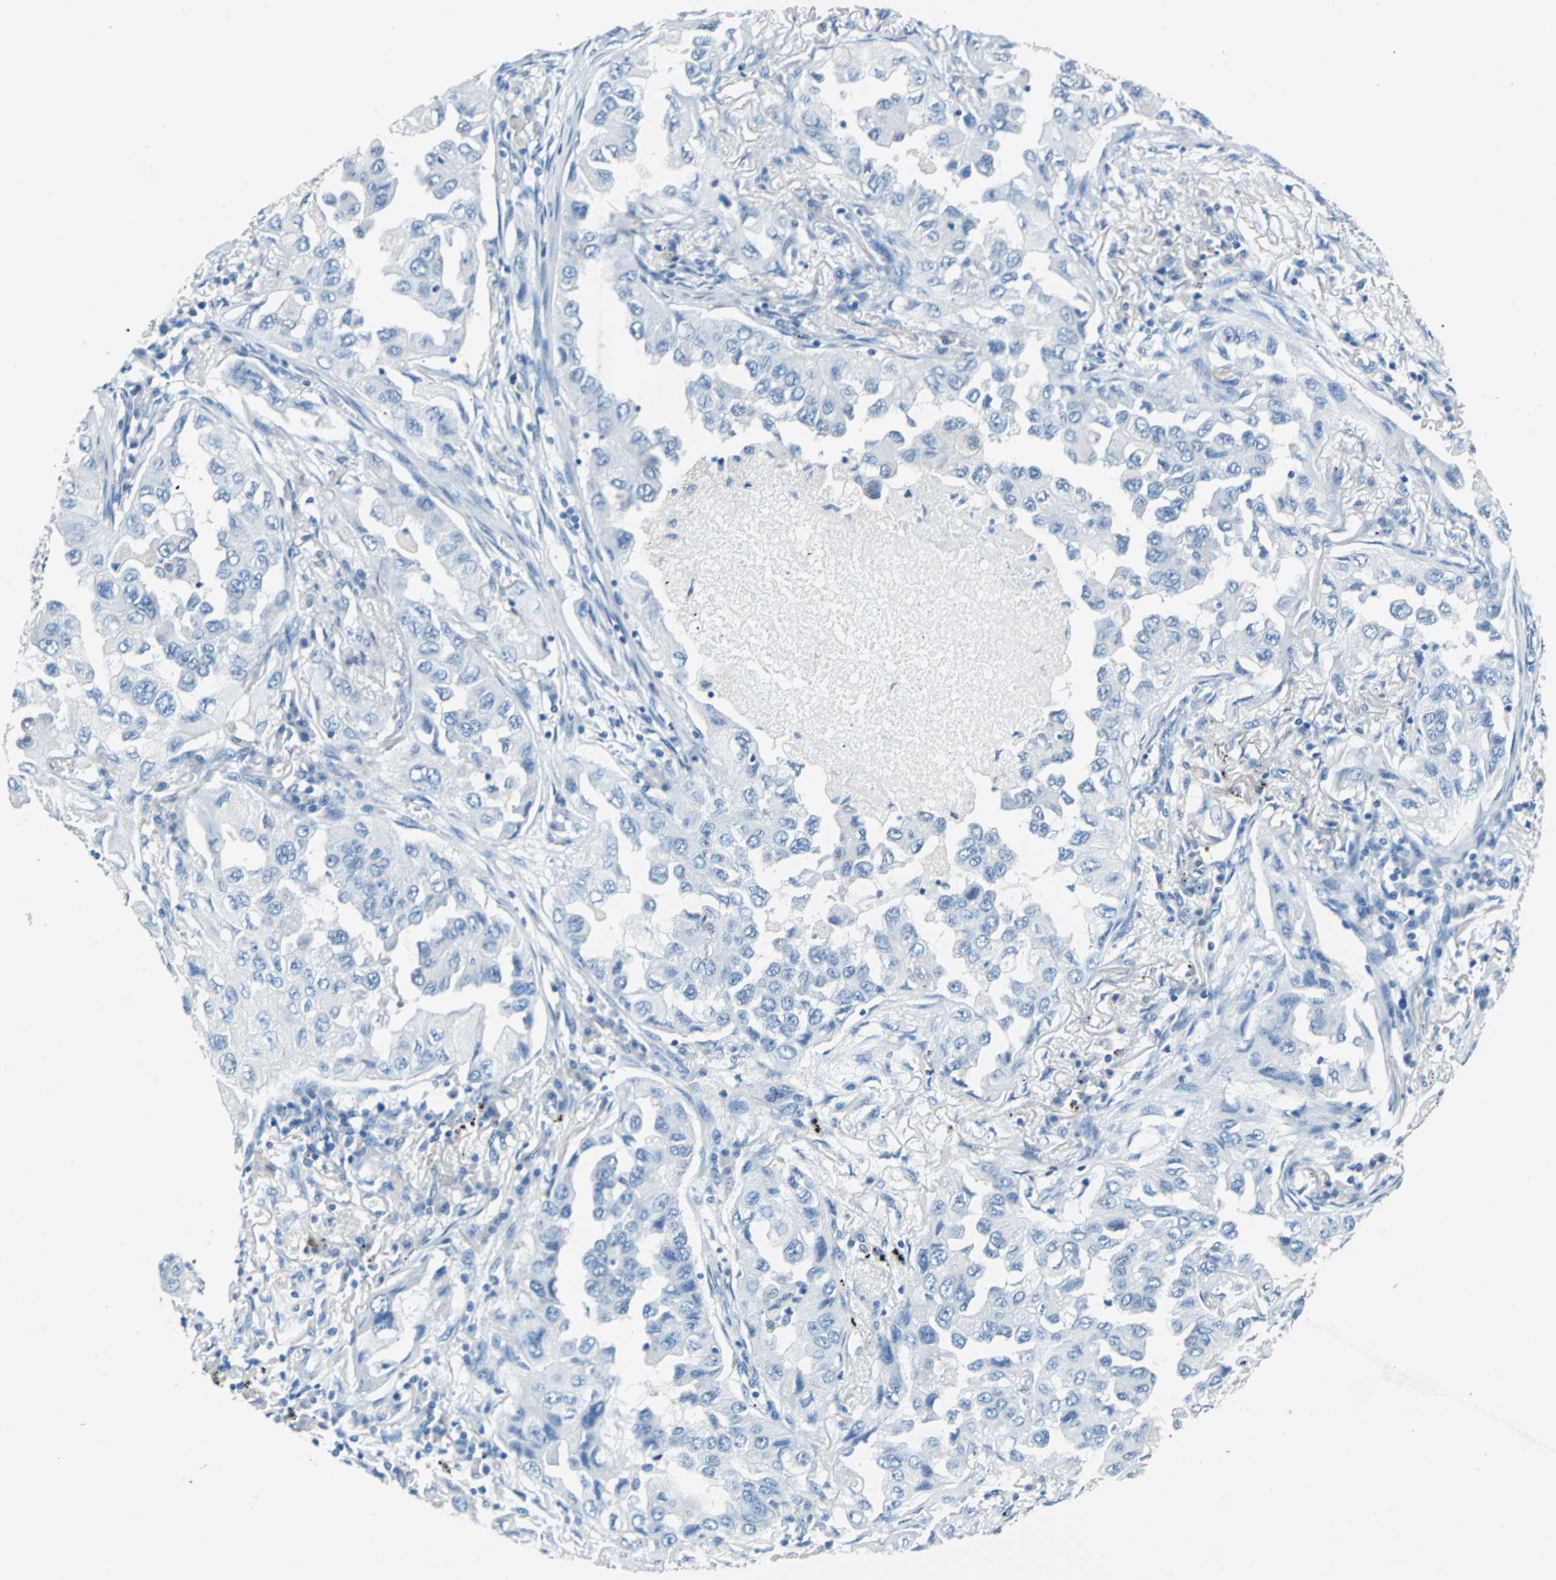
{"staining": {"intensity": "negative", "quantity": "none", "location": "none"}, "tissue": "lung cancer", "cell_type": "Tumor cells", "image_type": "cancer", "snomed": [{"axis": "morphology", "description": "Adenocarcinoma, NOS"}, {"axis": "topography", "description": "Lung"}], "caption": "A high-resolution photomicrograph shows IHC staining of lung cancer (adenocarcinoma), which exhibits no significant positivity in tumor cells.", "gene": "TEX264", "patient": {"sex": "female", "age": 65}}